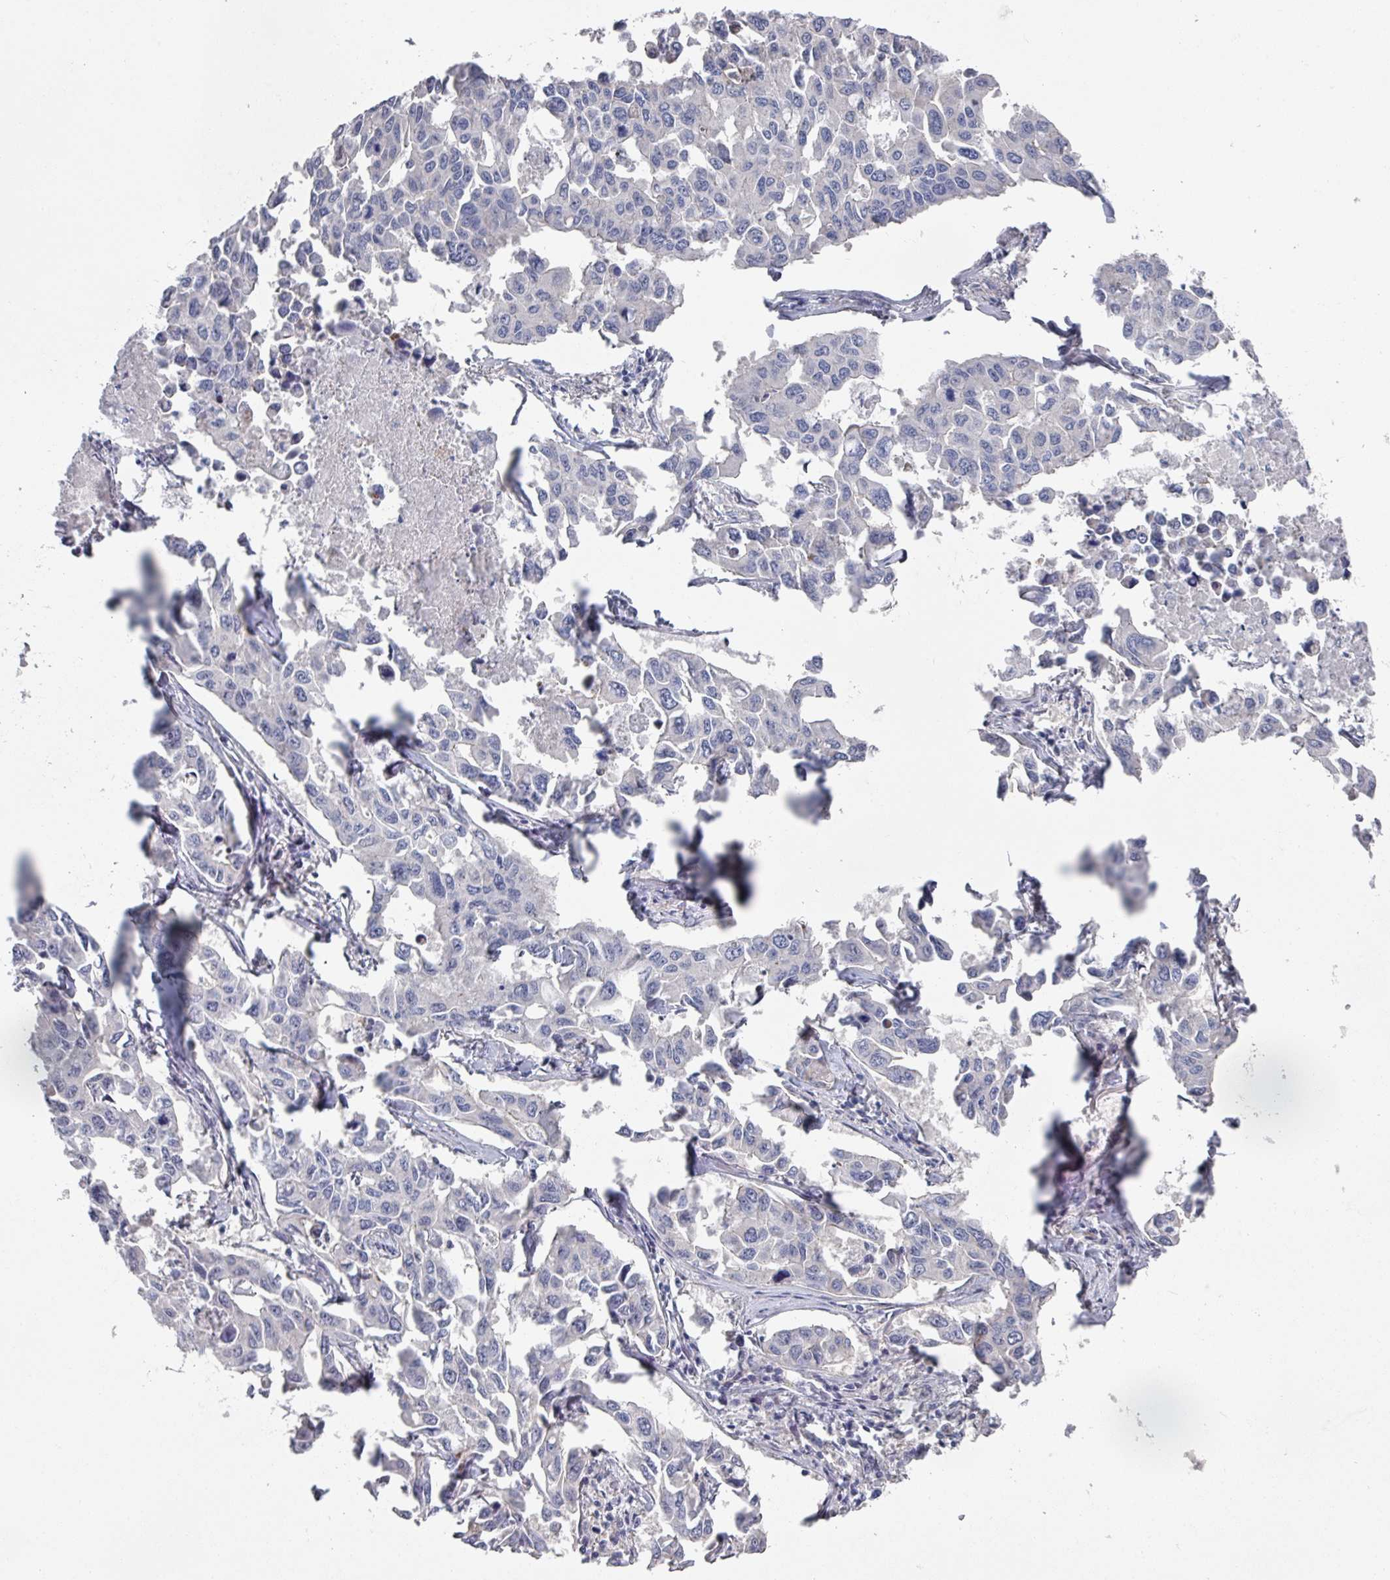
{"staining": {"intensity": "negative", "quantity": "none", "location": "none"}, "tissue": "lung cancer", "cell_type": "Tumor cells", "image_type": "cancer", "snomed": [{"axis": "morphology", "description": "Adenocarcinoma, NOS"}, {"axis": "topography", "description": "Lung"}], "caption": "IHC of human lung cancer demonstrates no staining in tumor cells. Brightfield microscopy of IHC stained with DAB (brown) and hematoxylin (blue), captured at high magnification.", "gene": "EFL1", "patient": {"sex": "male", "age": 64}}